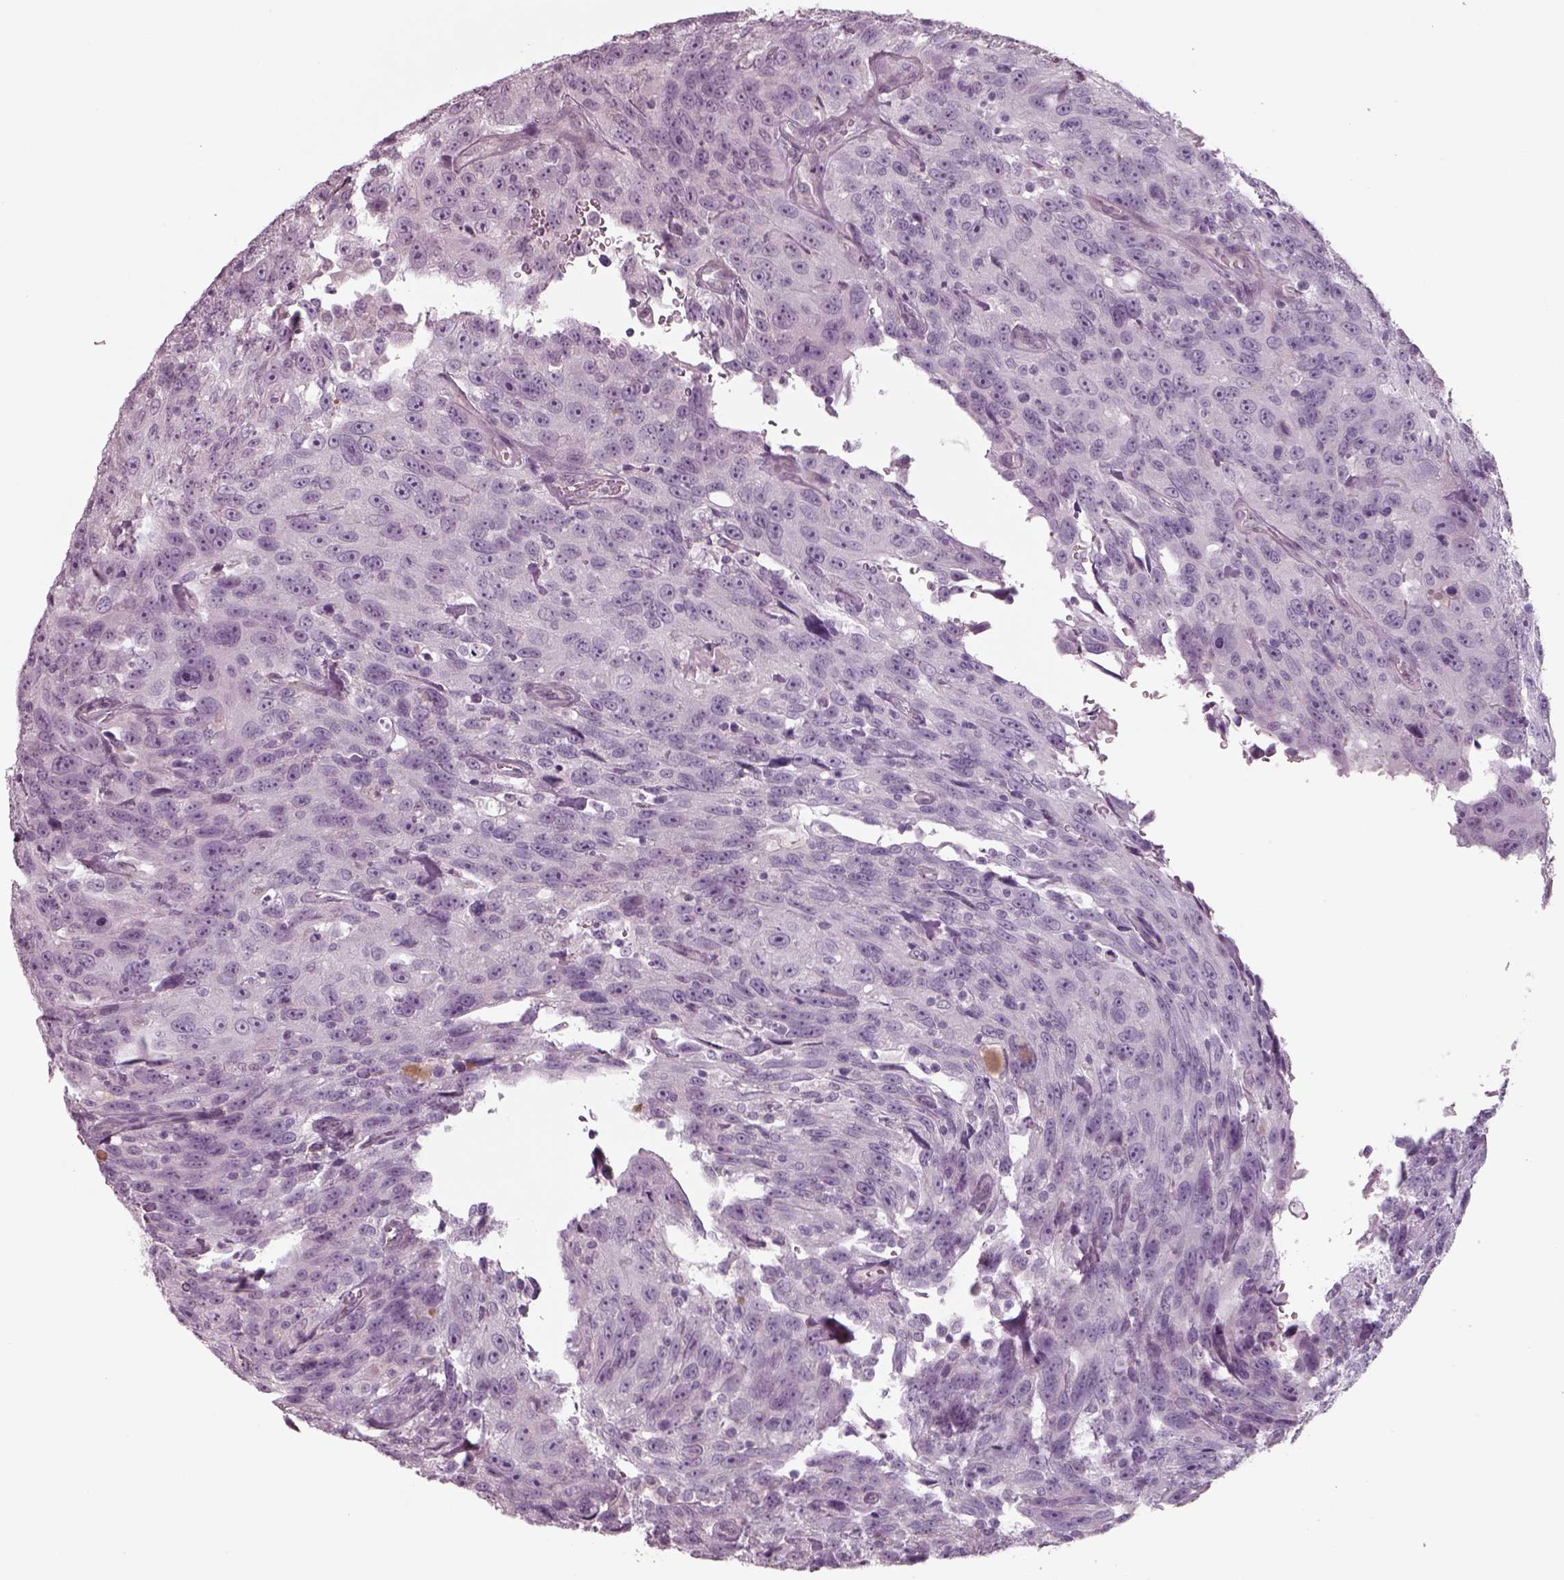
{"staining": {"intensity": "negative", "quantity": "none", "location": "none"}, "tissue": "urothelial cancer", "cell_type": "Tumor cells", "image_type": "cancer", "snomed": [{"axis": "morphology", "description": "Urothelial carcinoma, NOS"}, {"axis": "morphology", "description": "Urothelial carcinoma, High grade"}, {"axis": "topography", "description": "Urinary bladder"}], "caption": "Immunohistochemistry image of urothelial cancer stained for a protein (brown), which shows no positivity in tumor cells.", "gene": "SEPTIN14", "patient": {"sex": "female", "age": 73}}